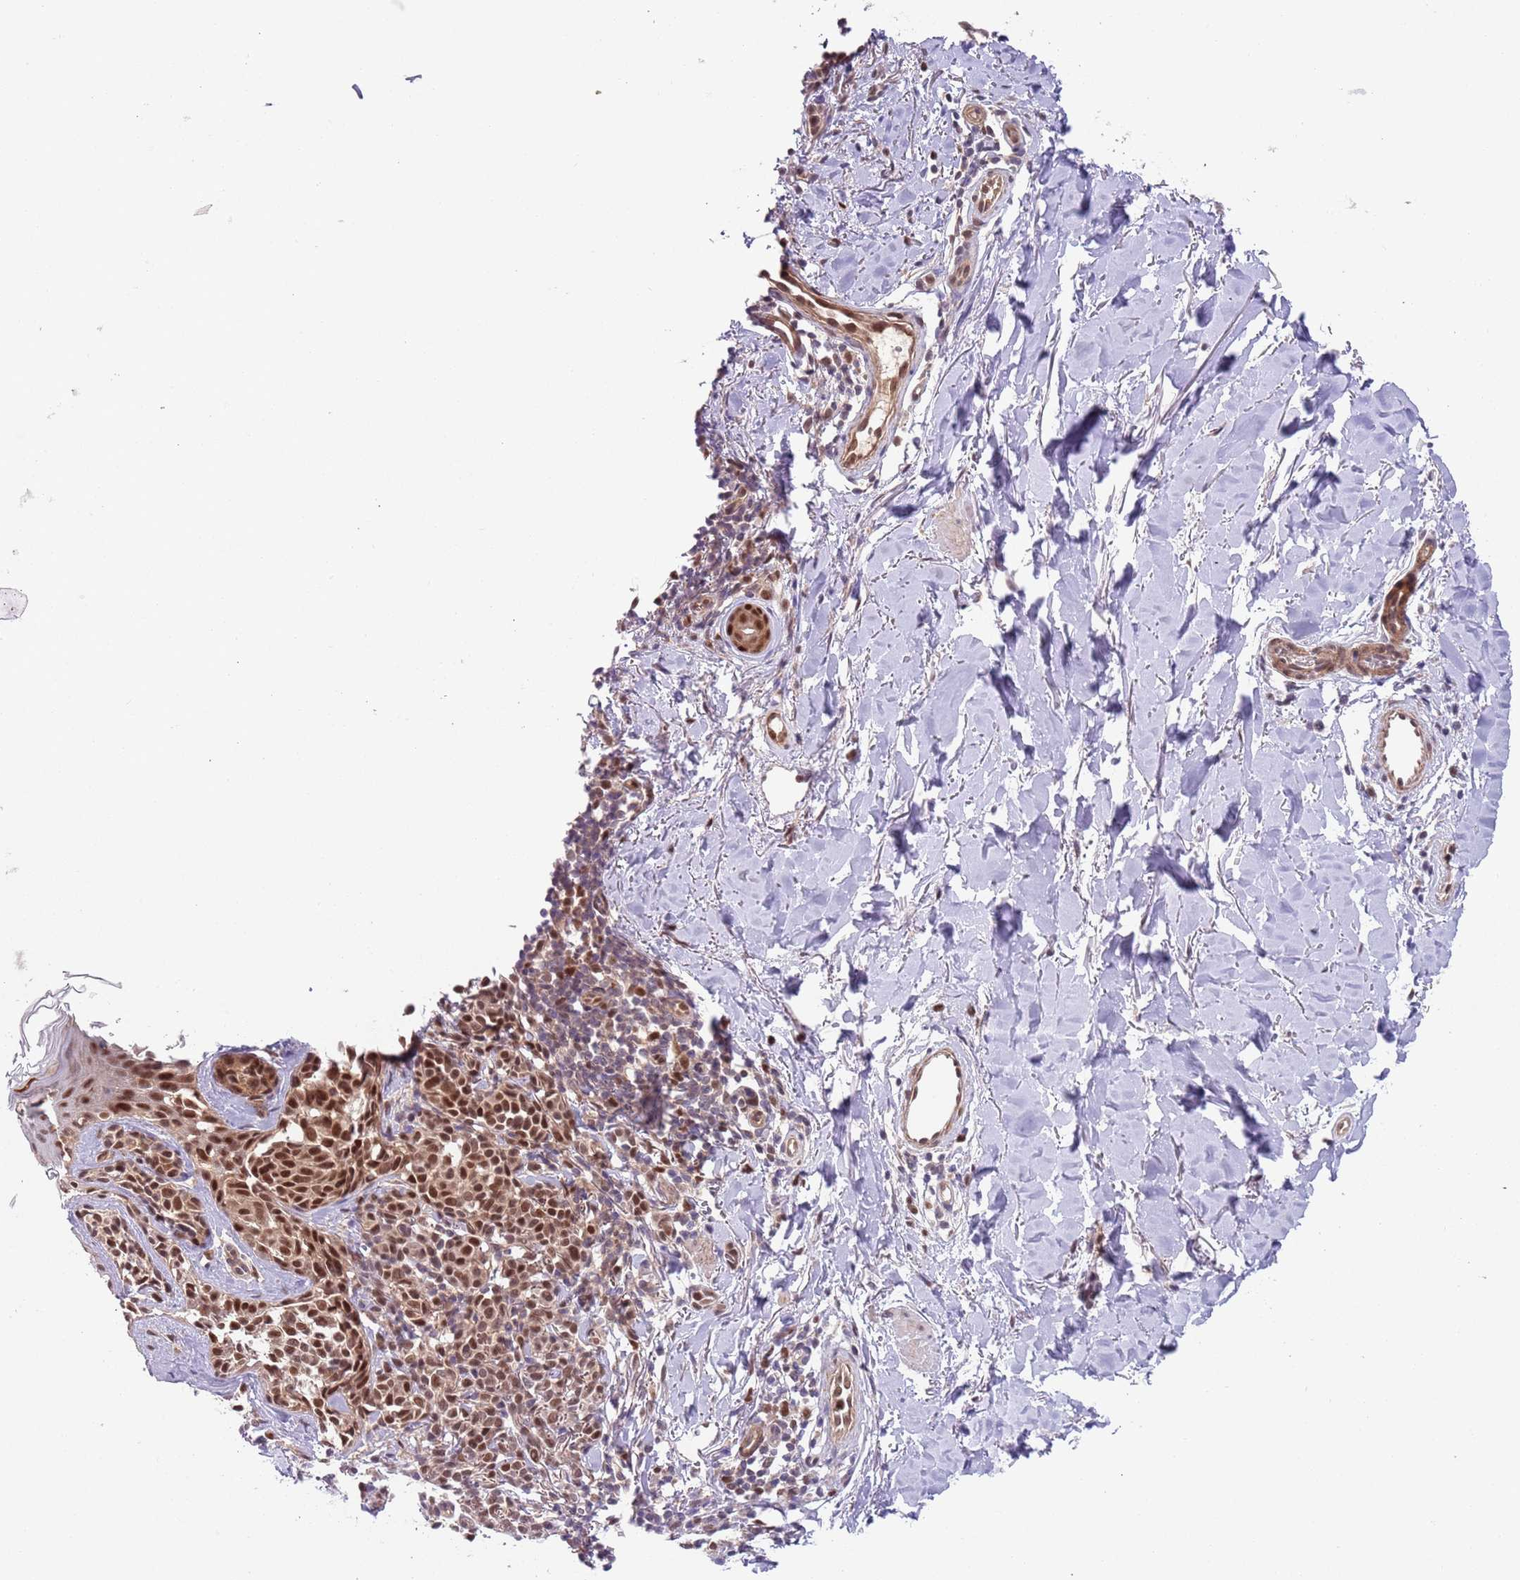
{"staining": {"intensity": "moderate", "quantity": ">75%", "location": "nuclear"}, "tissue": "melanoma", "cell_type": "Tumor cells", "image_type": "cancer", "snomed": [{"axis": "morphology", "description": "Malignant melanoma, NOS"}, {"axis": "topography", "description": "Skin of upper extremity"}], "caption": "Protein analysis of melanoma tissue shows moderate nuclear expression in approximately >75% of tumor cells.", "gene": "RMND5B", "patient": {"sex": "male", "age": 40}}